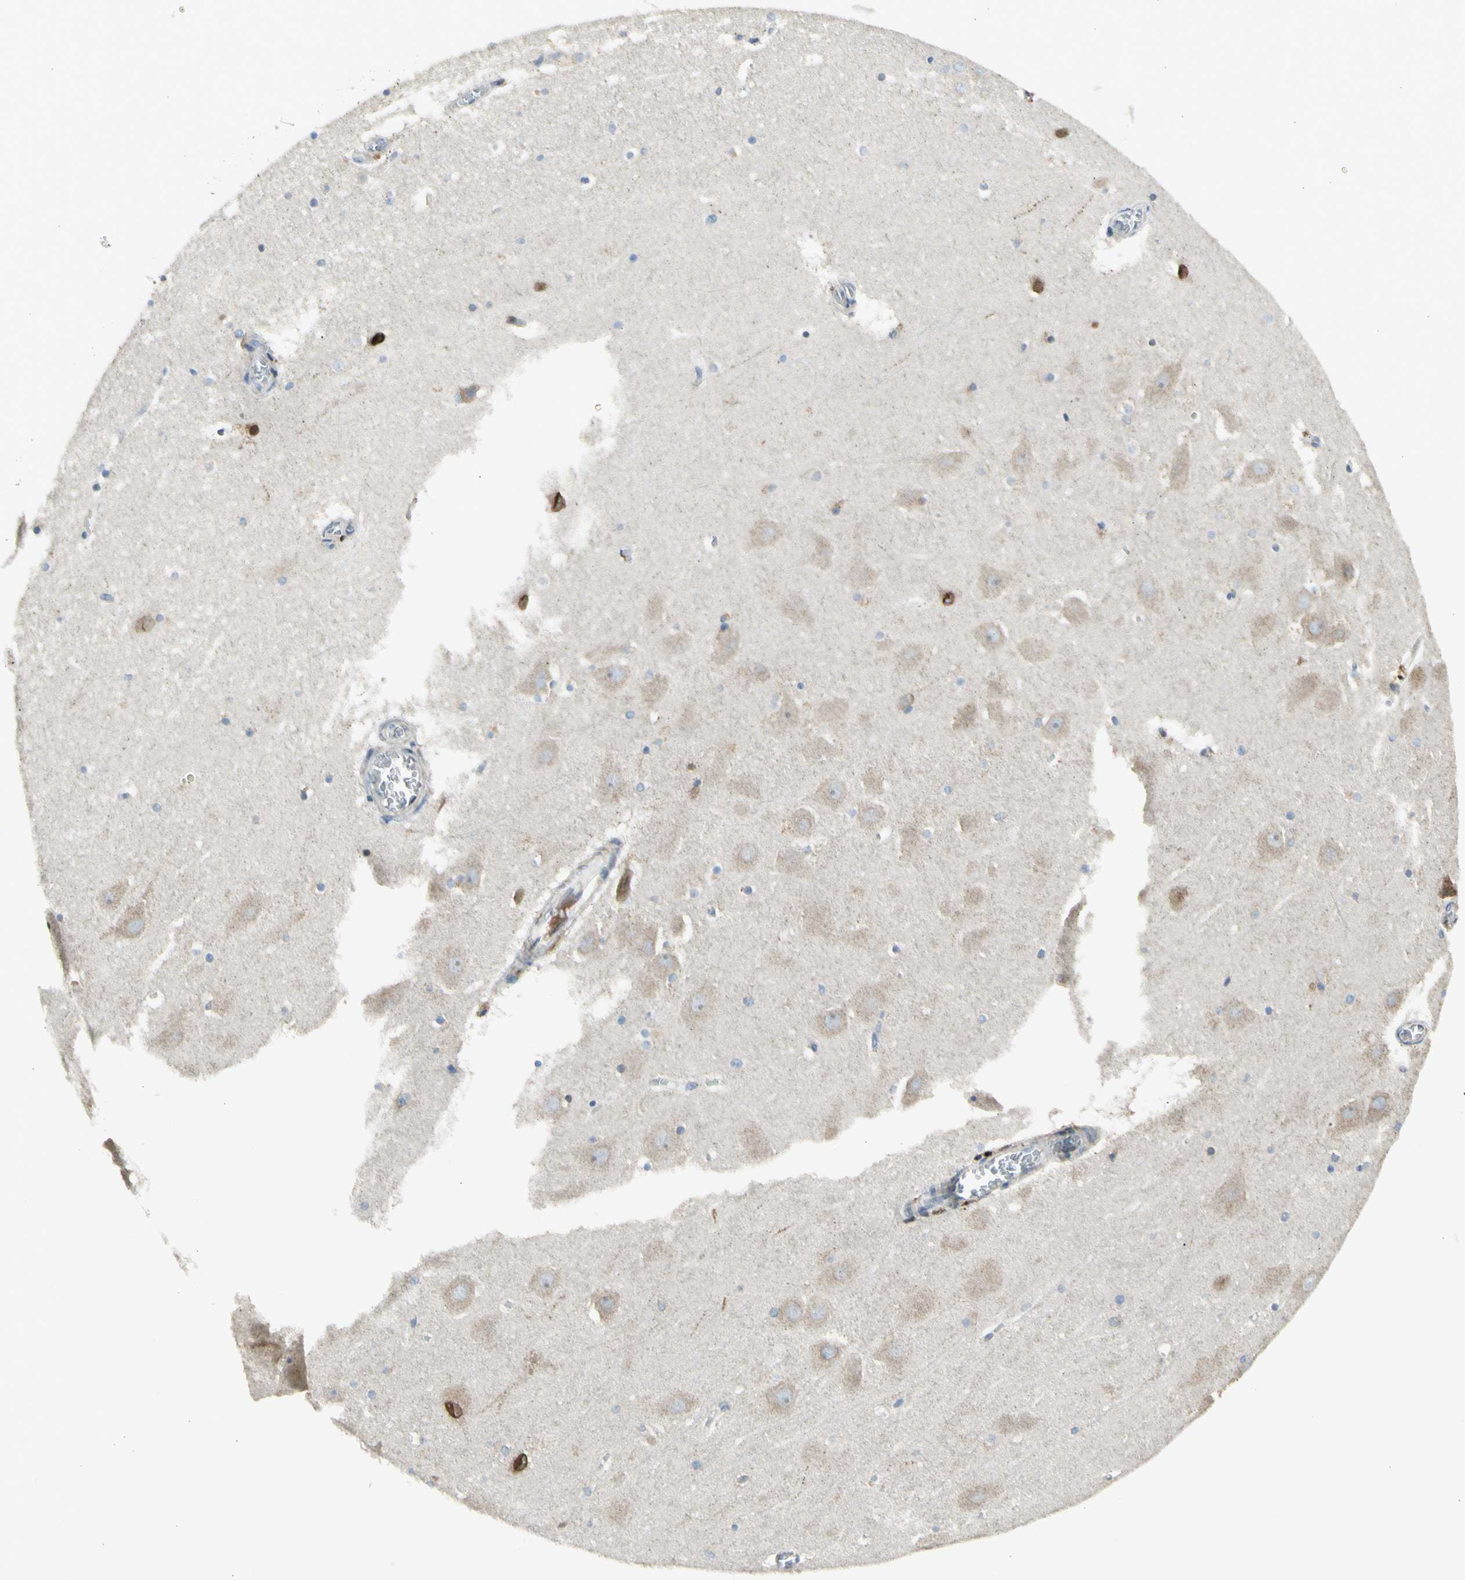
{"staining": {"intensity": "weak", "quantity": "<25%", "location": "cytoplasmic/membranous"}, "tissue": "hippocampus", "cell_type": "Glial cells", "image_type": "normal", "snomed": [{"axis": "morphology", "description": "Normal tissue, NOS"}, {"axis": "topography", "description": "Hippocampus"}], "caption": "DAB (3,3'-diaminobenzidine) immunohistochemical staining of benign hippocampus shows no significant expression in glial cells.", "gene": "NPHP3", "patient": {"sex": "male", "age": 45}}